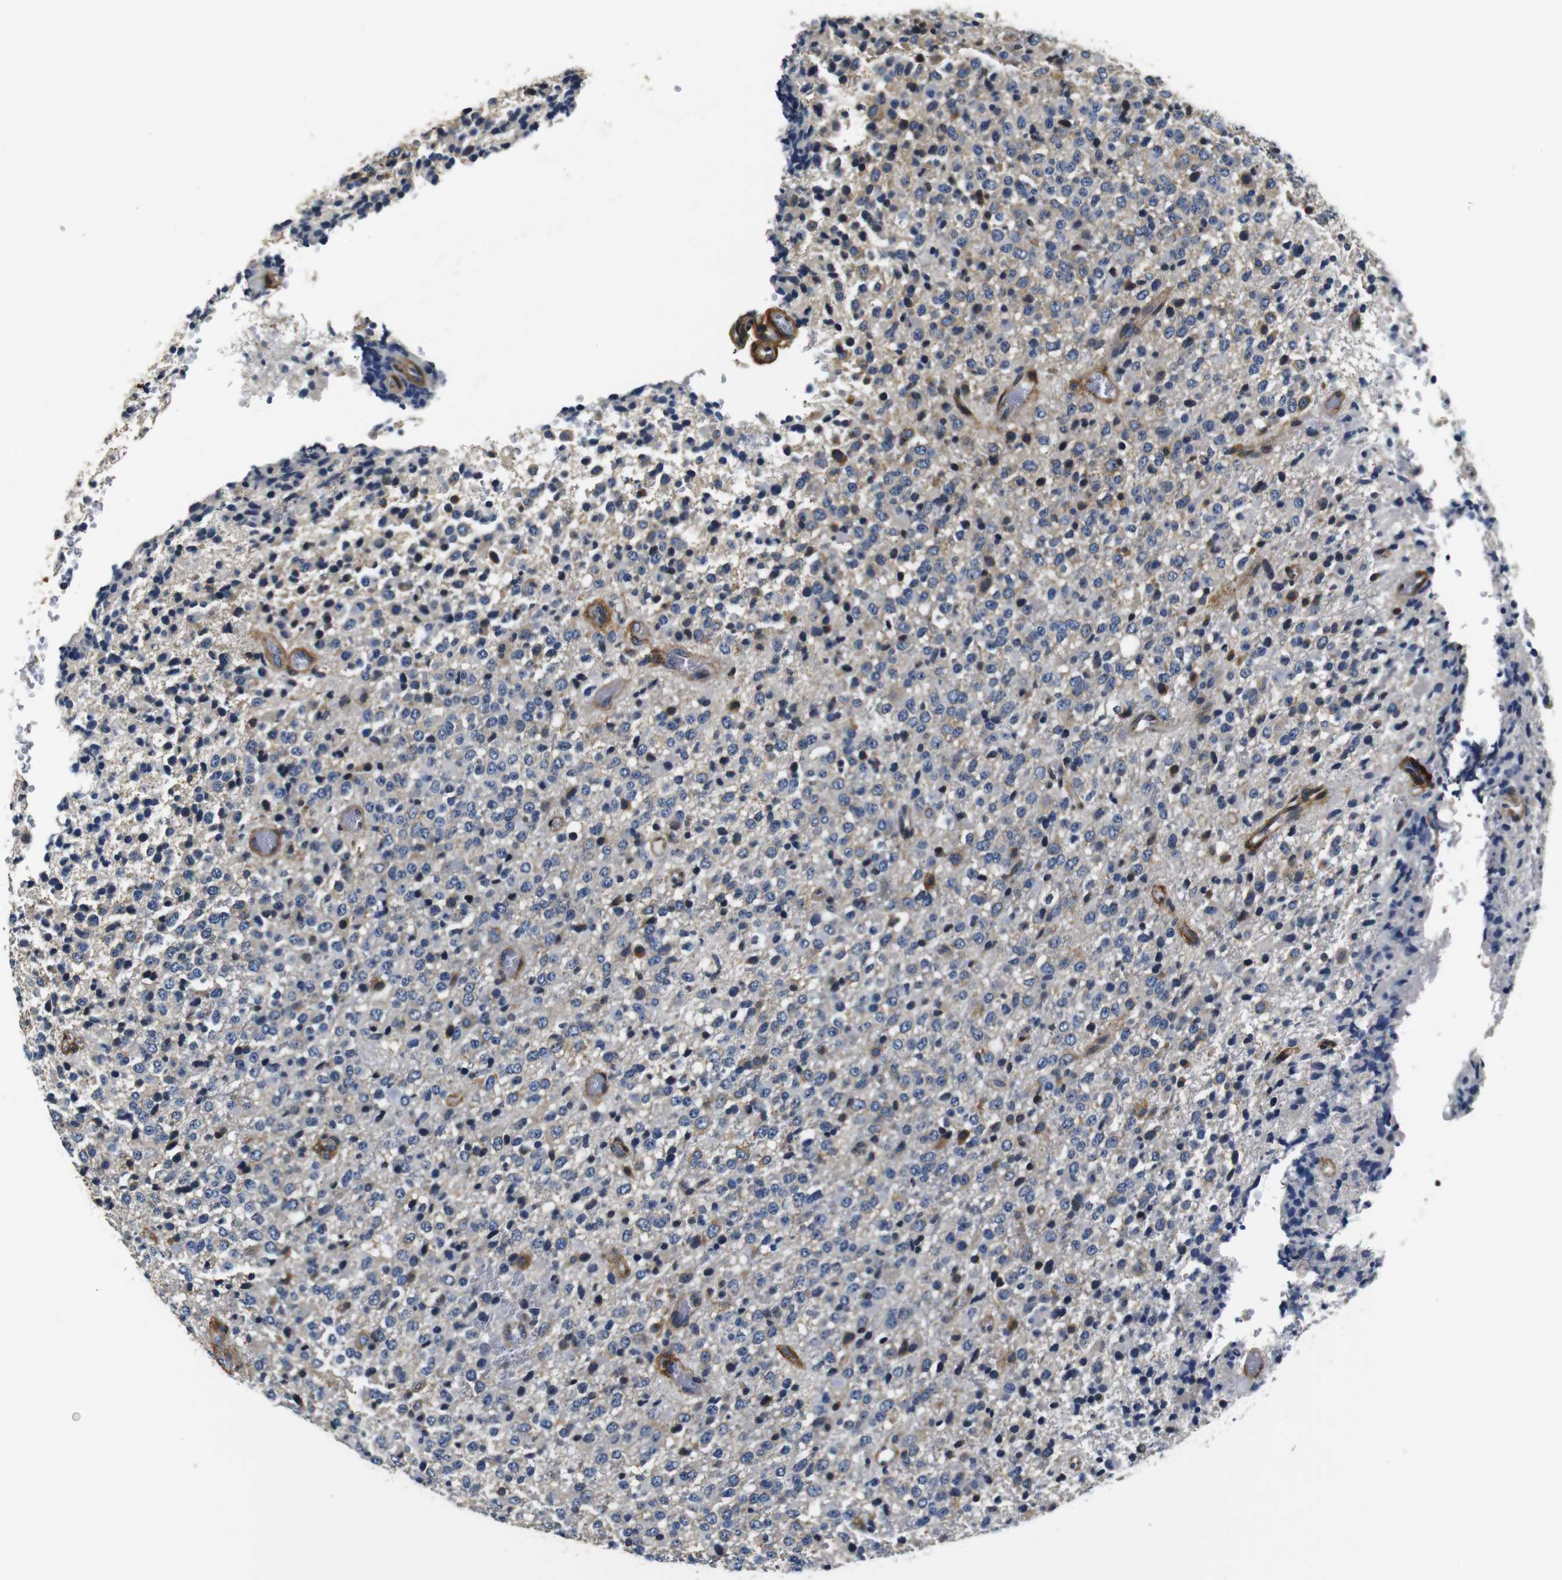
{"staining": {"intensity": "weak", "quantity": "<25%", "location": "cytoplasmic/membranous"}, "tissue": "glioma", "cell_type": "Tumor cells", "image_type": "cancer", "snomed": [{"axis": "morphology", "description": "Glioma, malignant, High grade"}, {"axis": "topography", "description": "pancreas cauda"}], "caption": "This is an immunohistochemistry (IHC) image of human malignant high-grade glioma. There is no staining in tumor cells.", "gene": "COL1A1", "patient": {"sex": "male", "age": 60}}